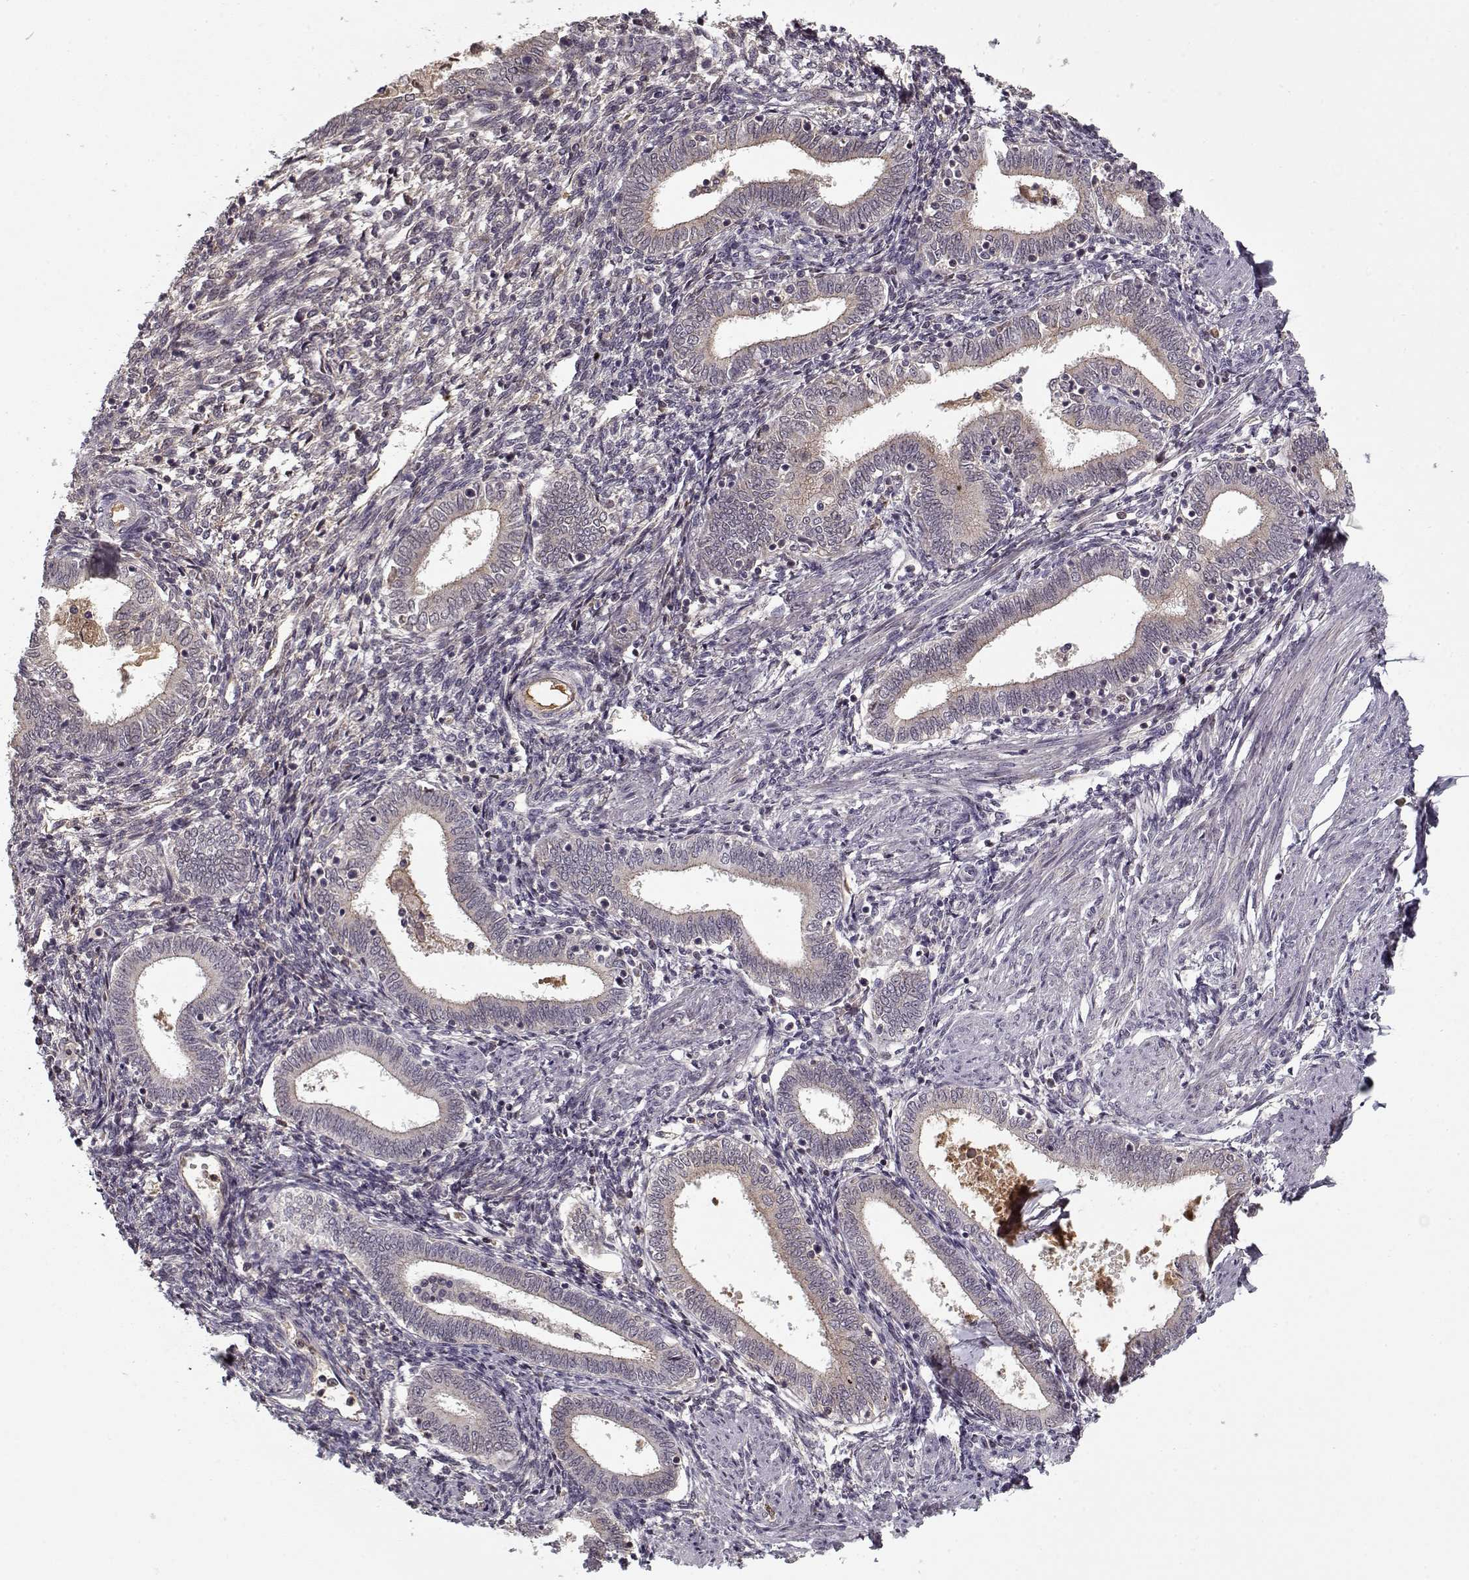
{"staining": {"intensity": "negative", "quantity": "none", "location": "none"}, "tissue": "endometrium", "cell_type": "Cells in endometrial stroma", "image_type": "normal", "snomed": [{"axis": "morphology", "description": "Normal tissue, NOS"}, {"axis": "topography", "description": "Endometrium"}], "caption": "The histopathology image reveals no significant expression in cells in endometrial stroma of endometrium. (Brightfield microscopy of DAB (3,3'-diaminobenzidine) IHC at high magnification).", "gene": "AFM", "patient": {"sex": "female", "age": 42}}